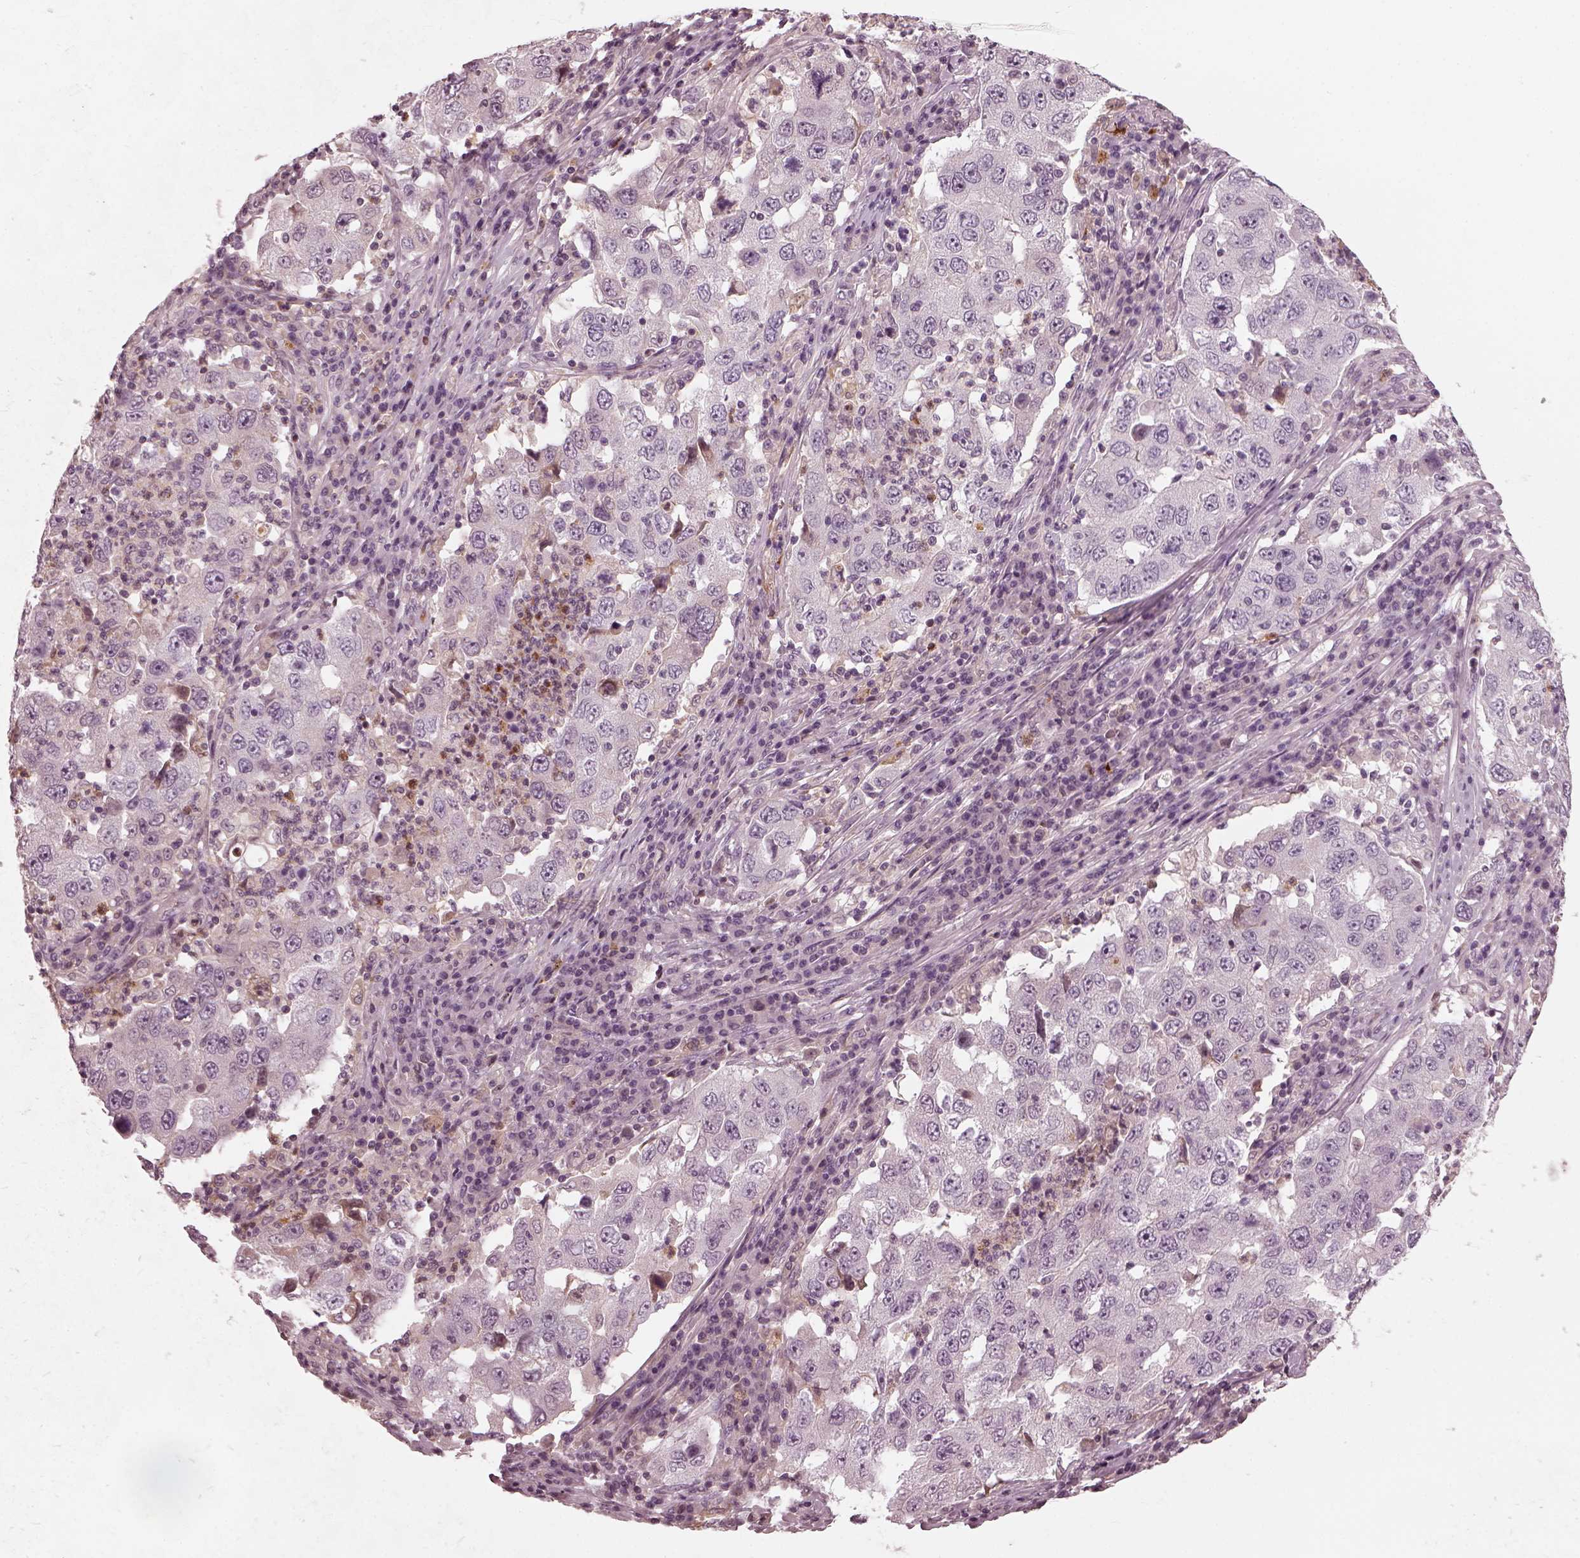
{"staining": {"intensity": "negative", "quantity": "none", "location": "none"}, "tissue": "lung cancer", "cell_type": "Tumor cells", "image_type": "cancer", "snomed": [{"axis": "morphology", "description": "Adenocarcinoma, NOS"}, {"axis": "topography", "description": "Lung"}], "caption": "This is an IHC photomicrograph of adenocarcinoma (lung). There is no positivity in tumor cells.", "gene": "CHIT1", "patient": {"sex": "male", "age": 73}}